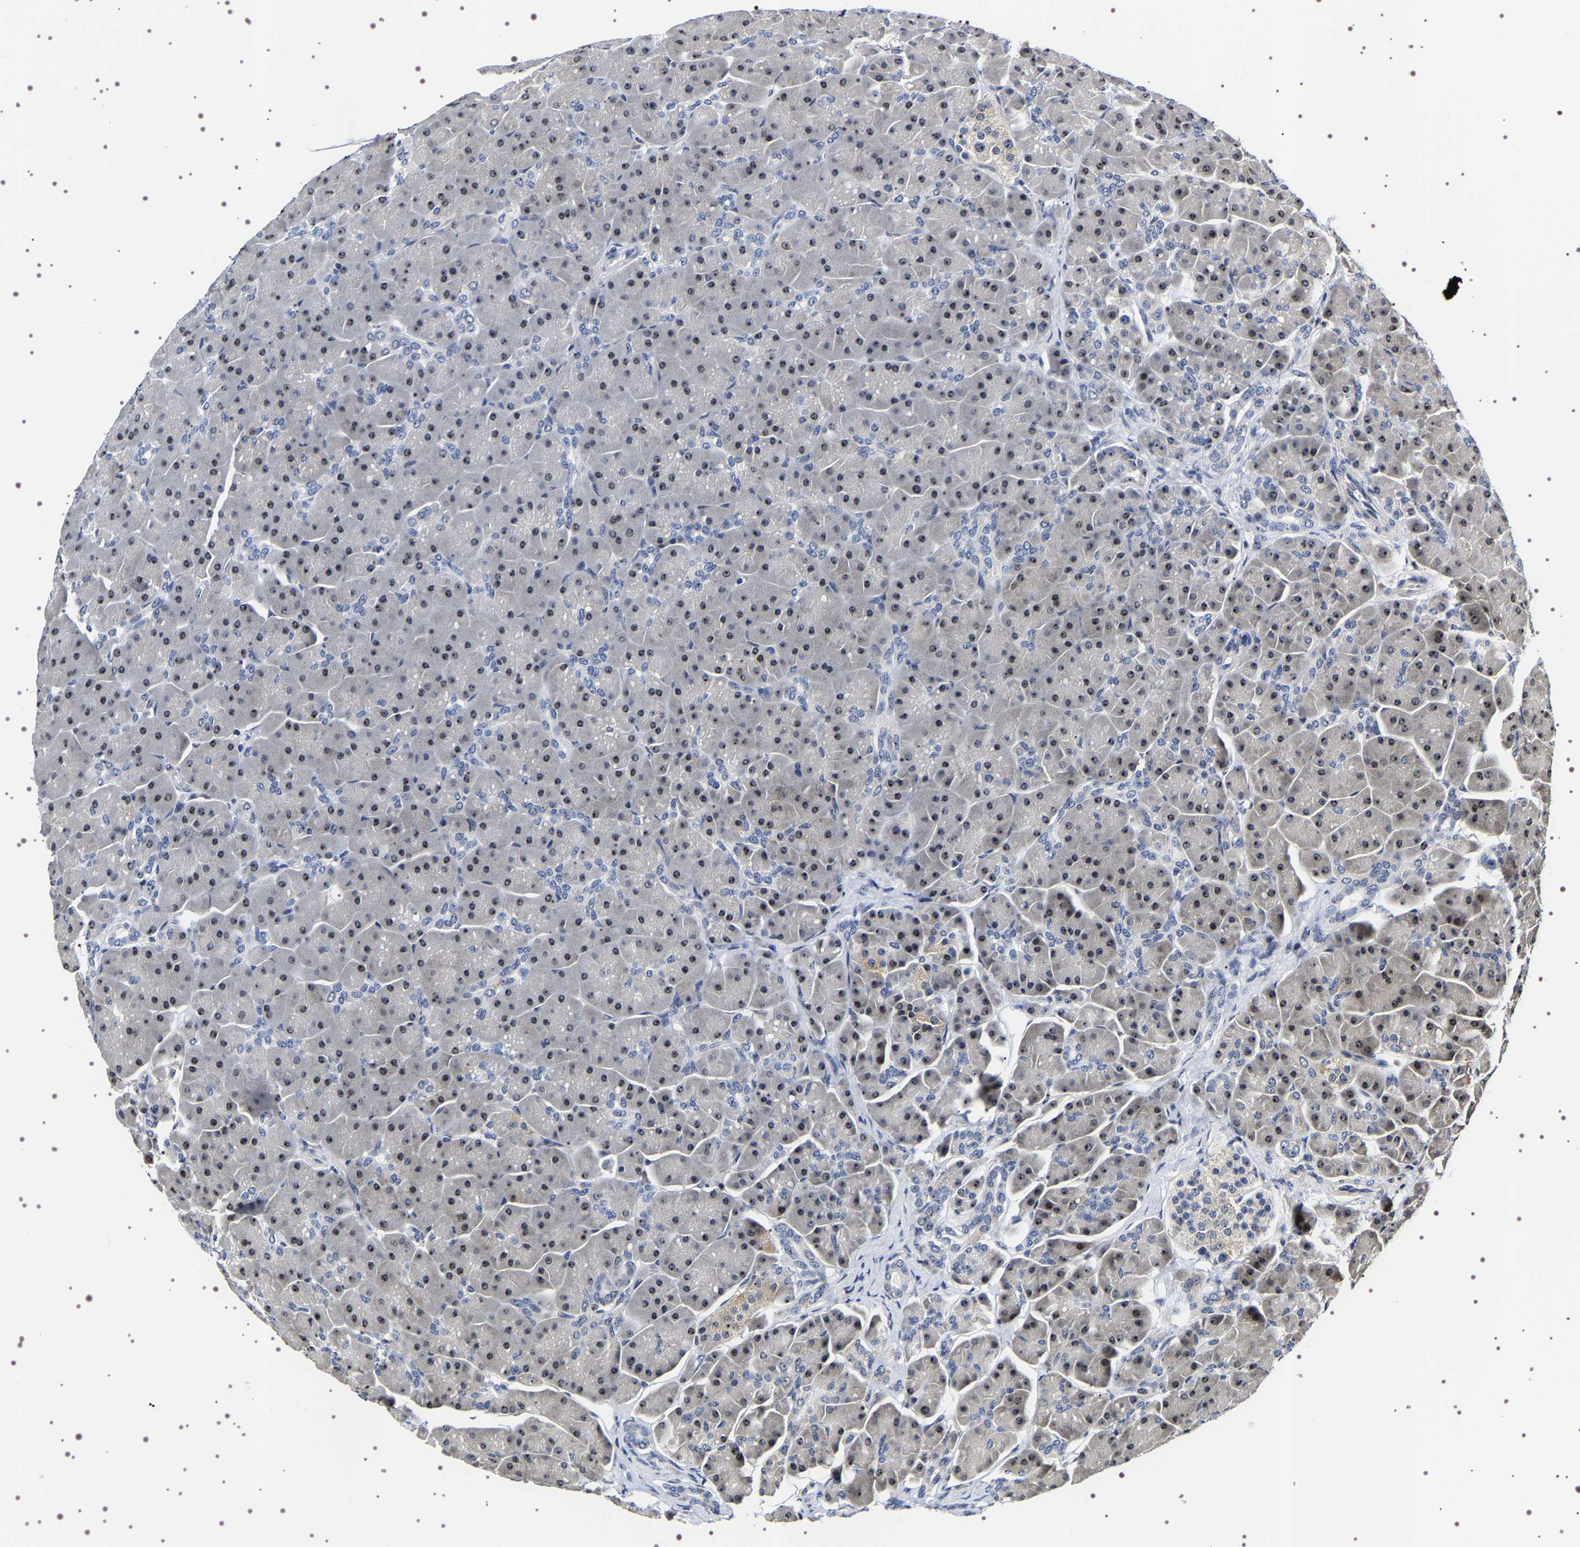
{"staining": {"intensity": "moderate", "quantity": "25%-75%", "location": "nuclear"}, "tissue": "pancreas", "cell_type": "Exocrine glandular cells", "image_type": "normal", "snomed": [{"axis": "morphology", "description": "Normal tissue, NOS"}, {"axis": "topography", "description": "Pancreas"}], "caption": "High-power microscopy captured an immunohistochemistry image of normal pancreas, revealing moderate nuclear positivity in approximately 25%-75% of exocrine glandular cells.", "gene": "GNL3", "patient": {"sex": "male", "age": 66}}